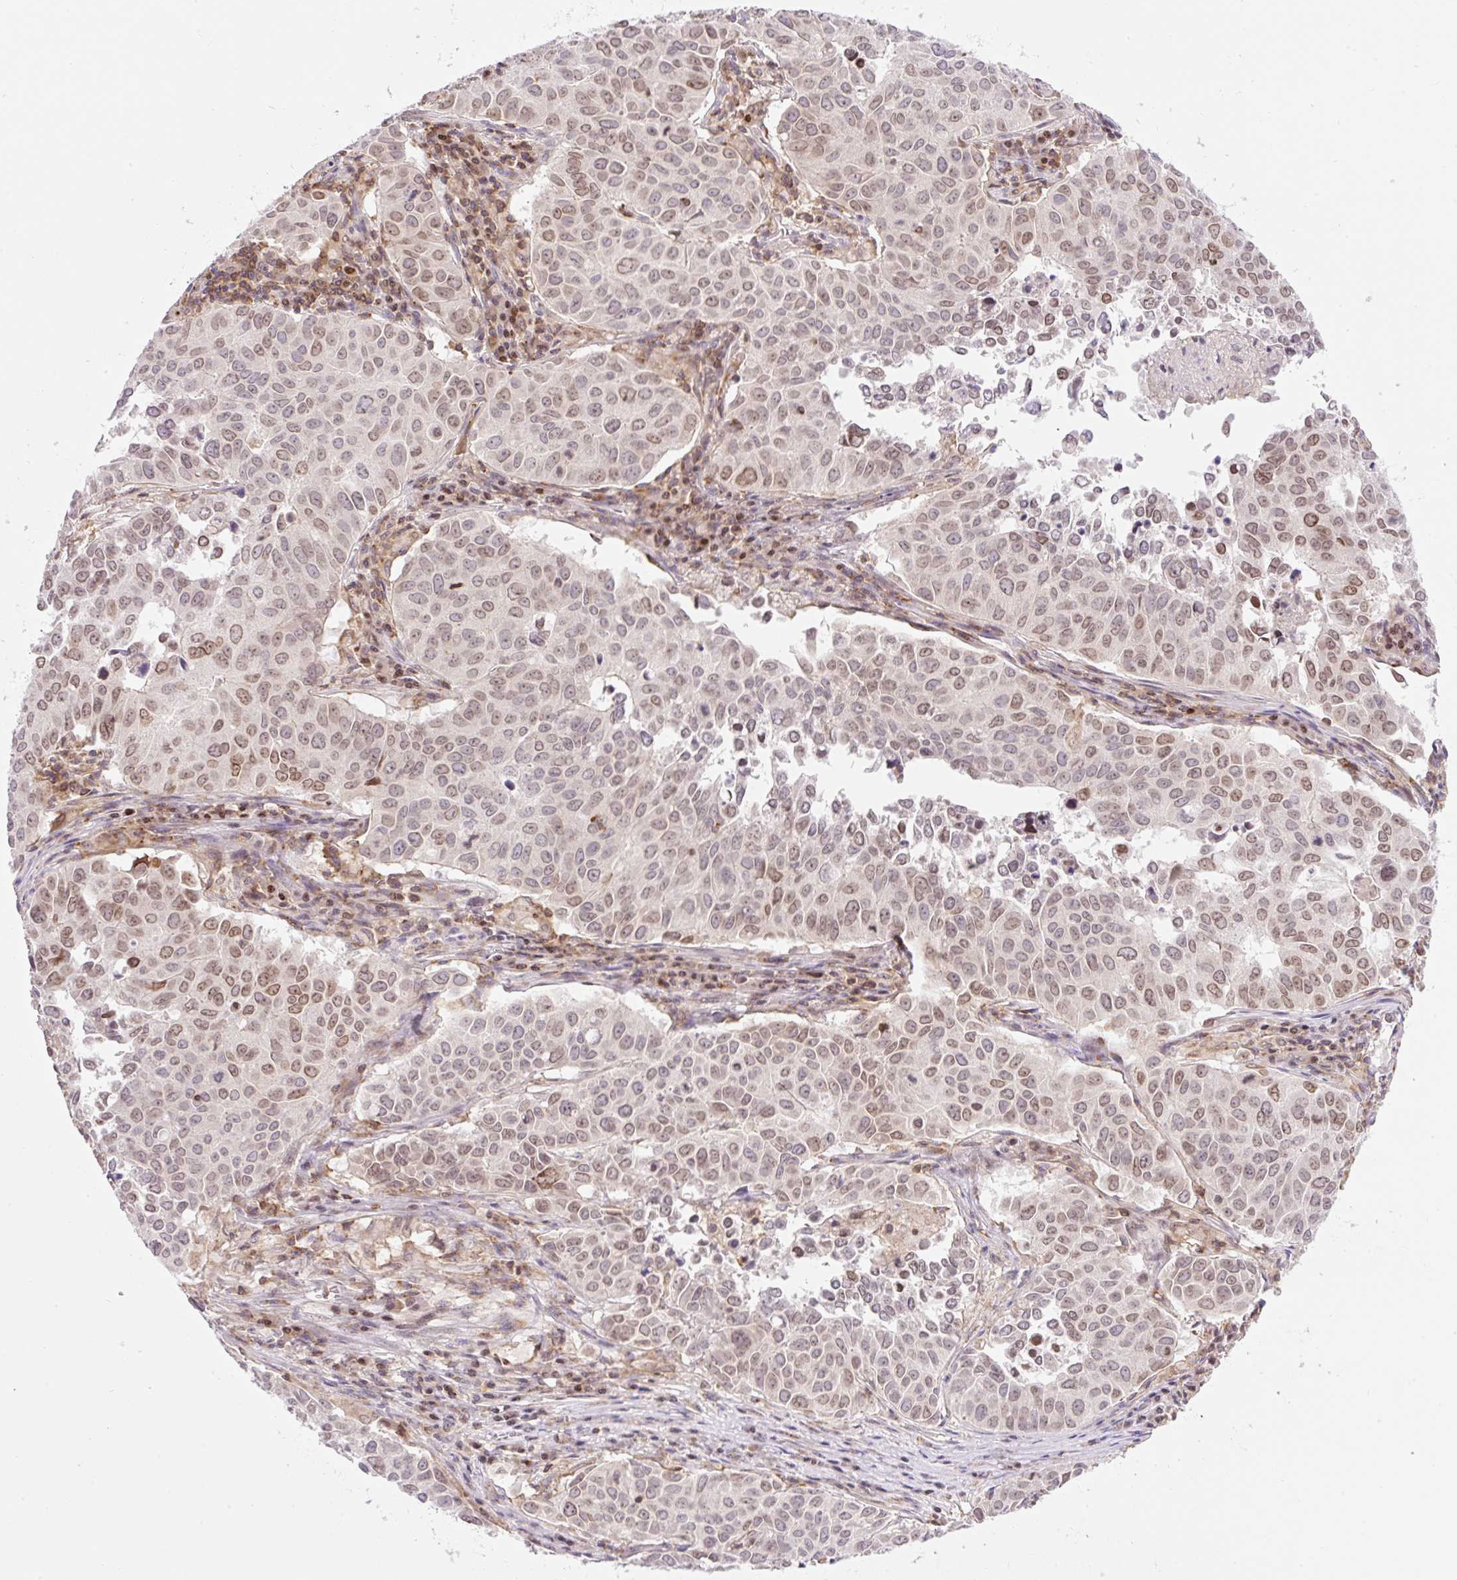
{"staining": {"intensity": "weak", "quantity": ">75%", "location": "nuclear"}, "tissue": "lung cancer", "cell_type": "Tumor cells", "image_type": "cancer", "snomed": [{"axis": "morphology", "description": "Adenocarcinoma, NOS"}, {"axis": "topography", "description": "Lung"}], "caption": "A brown stain highlights weak nuclear expression of a protein in human adenocarcinoma (lung) tumor cells.", "gene": "CARD11", "patient": {"sex": "female", "age": 50}}